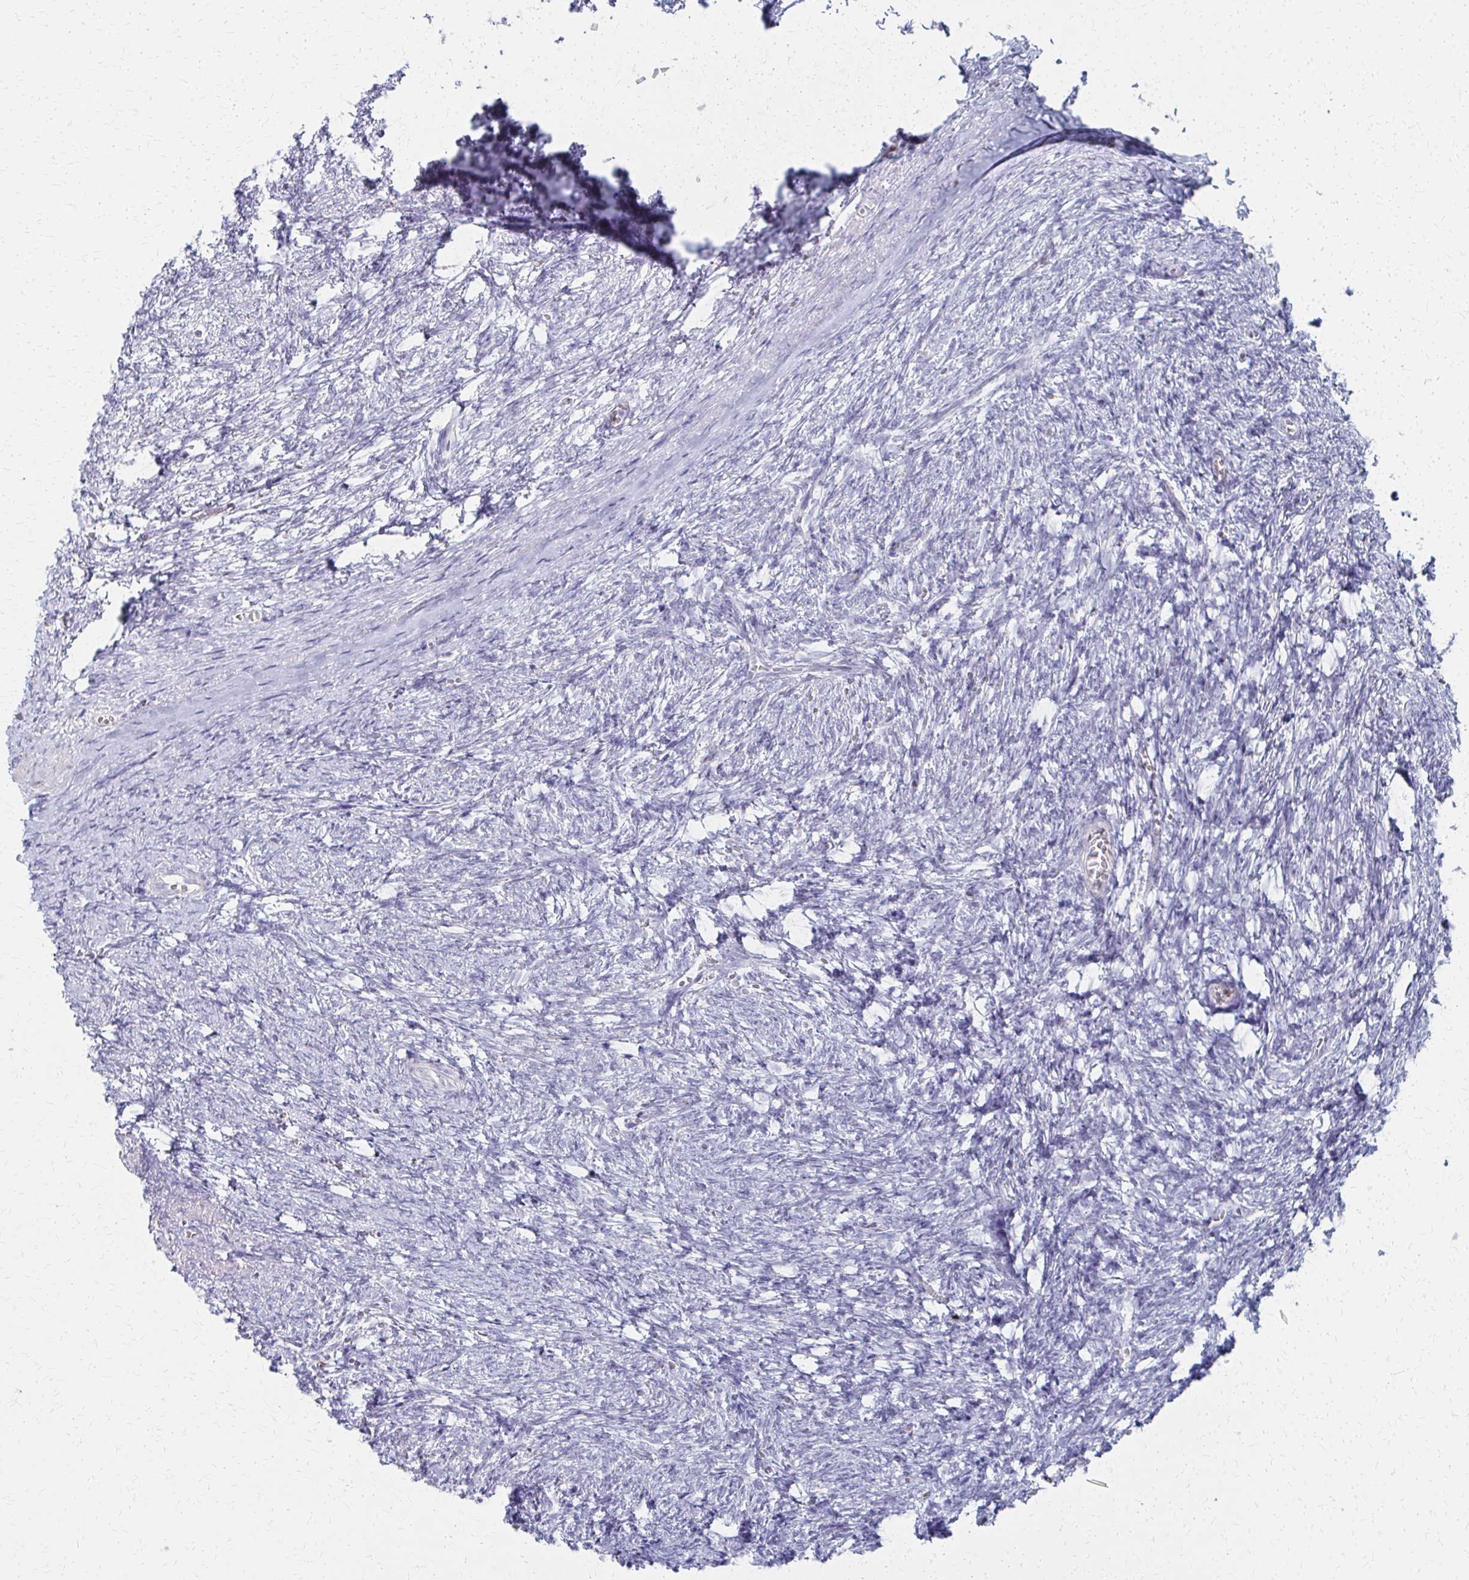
{"staining": {"intensity": "negative", "quantity": "none", "location": "none"}, "tissue": "ovary", "cell_type": "Follicle cells", "image_type": "normal", "snomed": [{"axis": "morphology", "description": "Normal tissue, NOS"}, {"axis": "topography", "description": "Ovary"}], "caption": "Micrograph shows no significant protein staining in follicle cells of normal ovary.", "gene": "MS4A2", "patient": {"sex": "female", "age": 41}}